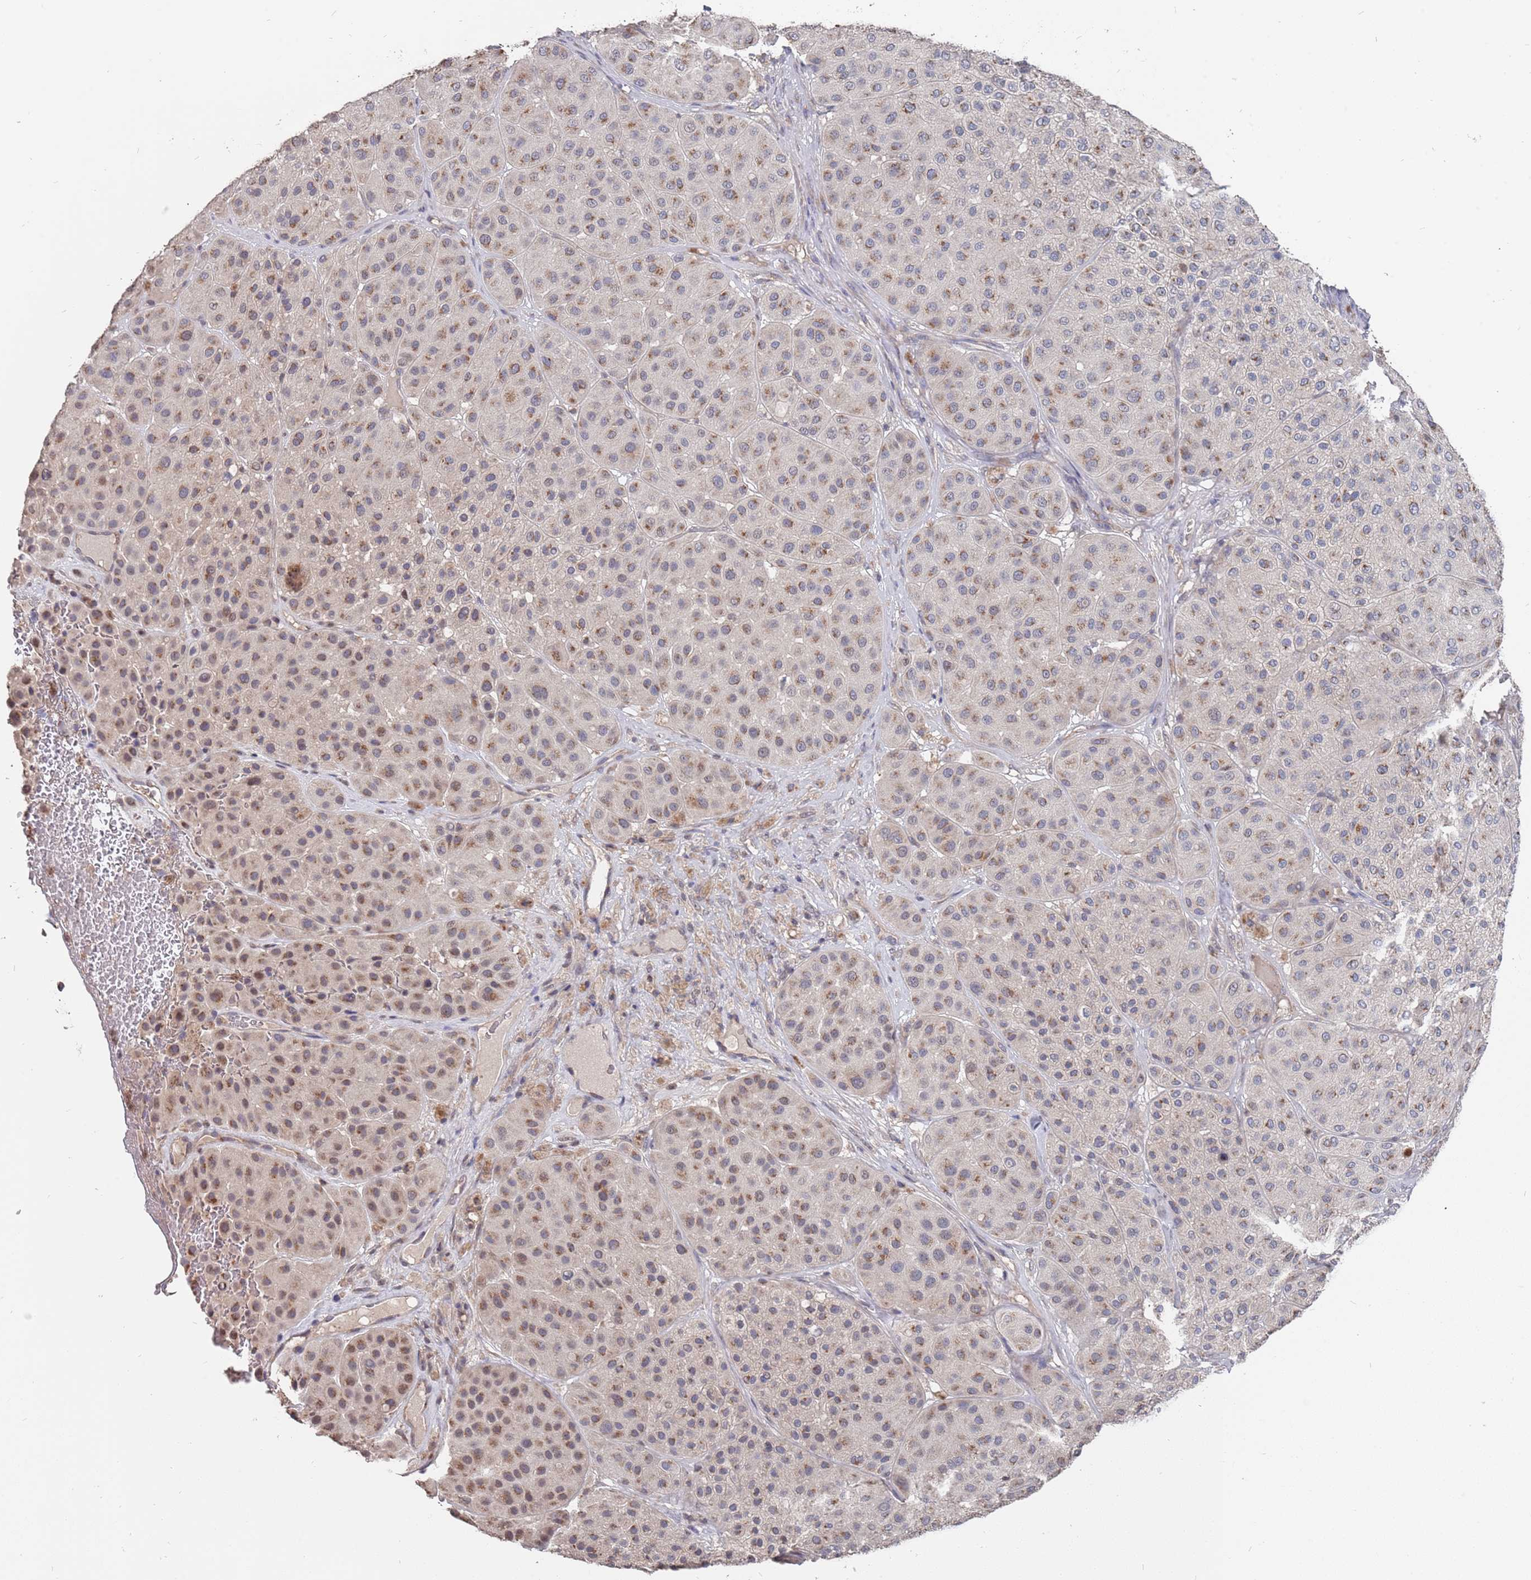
{"staining": {"intensity": "moderate", "quantity": ">75%", "location": "cytoplasmic/membranous"}, "tissue": "melanoma", "cell_type": "Tumor cells", "image_type": "cancer", "snomed": [{"axis": "morphology", "description": "Malignant melanoma, Metastatic site"}, {"axis": "topography", "description": "Smooth muscle"}], "caption": "Malignant melanoma (metastatic site) stained with immunohistochemistry shows moderate cytoplasmic/membranous positivity in about >75% of tumor cells.", "gene": "TCEANC2", "patient": {"sex": "male", "age": 41}}